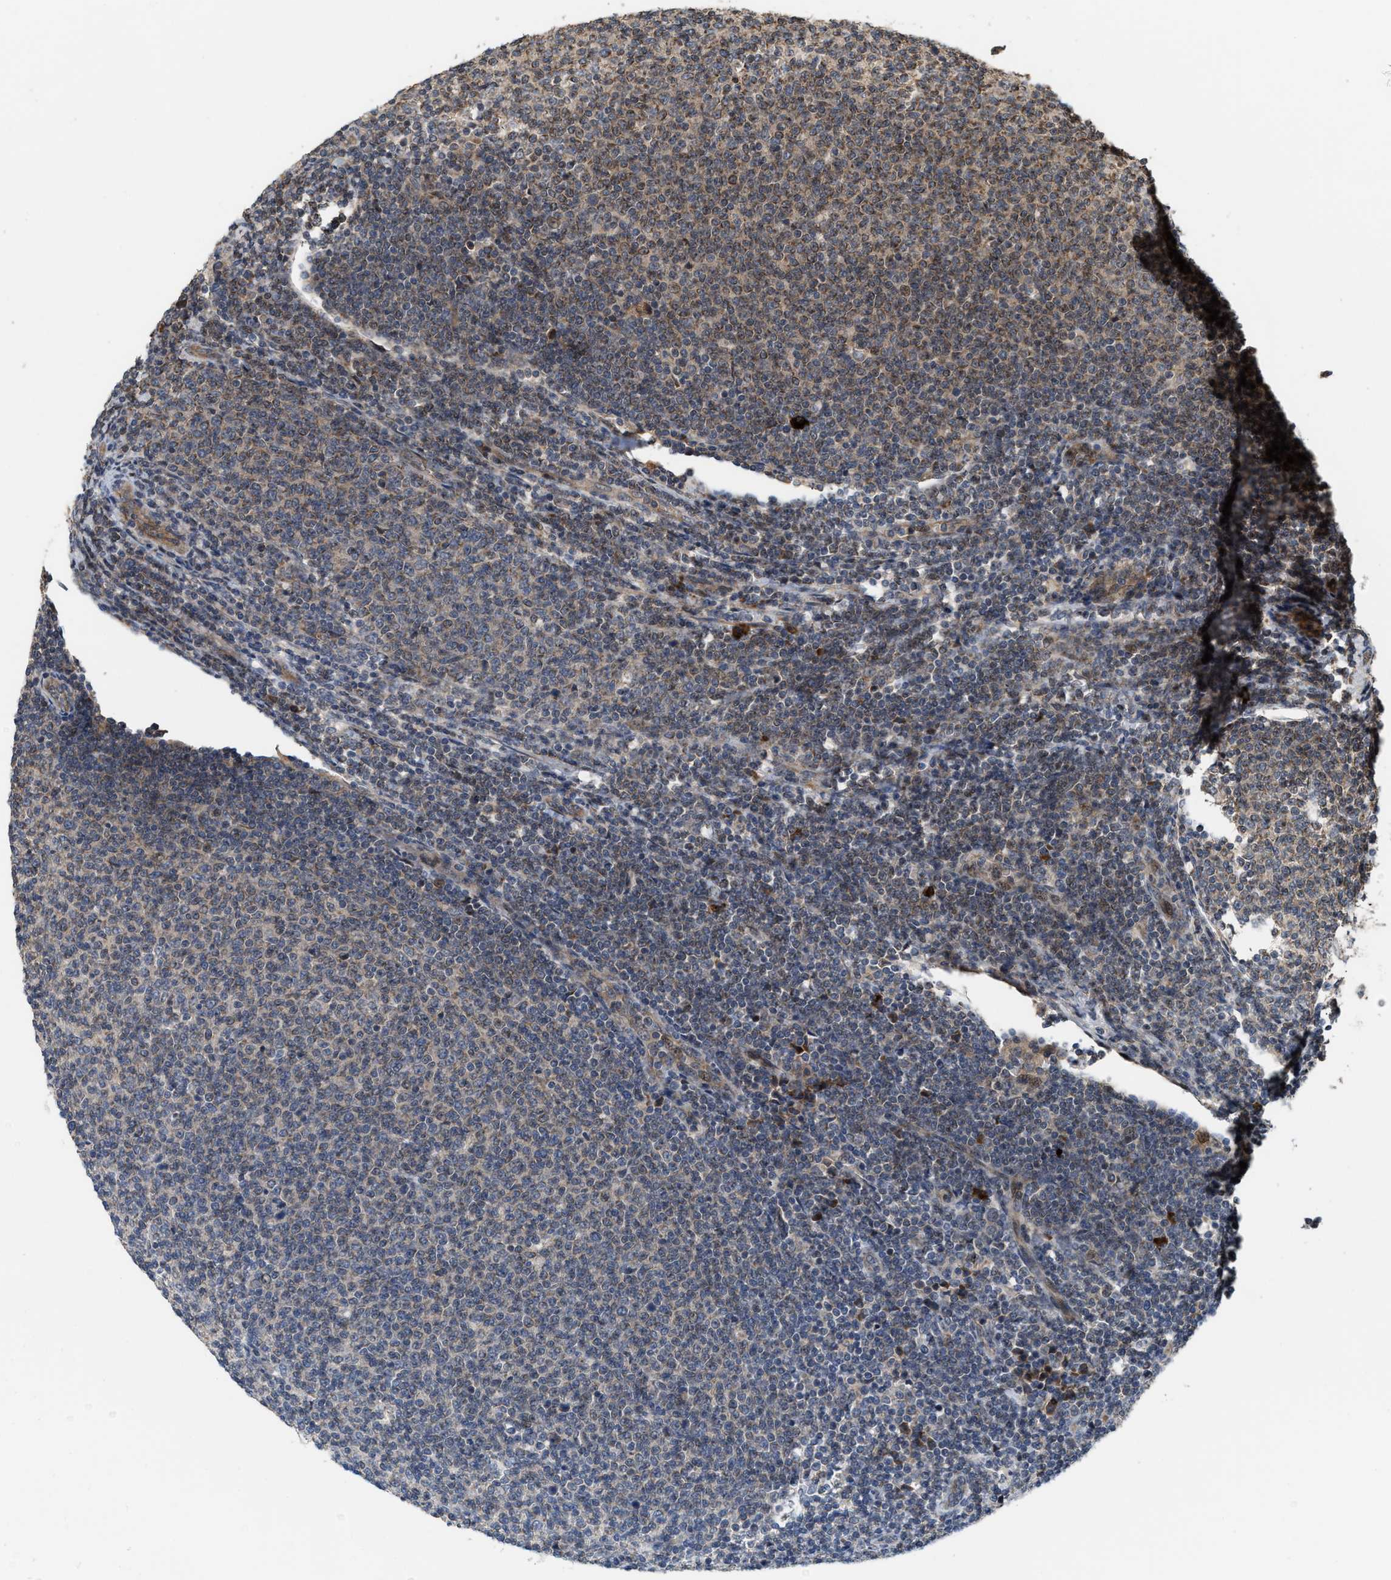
{"staining": {"intensity": "moderate", "quantity": "<25%", "location": "cytoplasmic/membranous"}, "tissue": "lymphoma", "cell_type": "Tumor cells", "image_type": "cancer", "snomed": [{"axis": "morphology", "description": "Malignant lymphoma, non-Hodgkin's type, Low grade"}, {"axis": "topography", "description": "Lymph node"}], "caption": "IHC photomicrograph of lymphoma stained for a protein (brown), which shows low levels of moderate cytoplasmic/membranous positivity in about <25% of tumor cells.", "gene": "ELP2", "patient": {"sex": "male", "age": 66}}